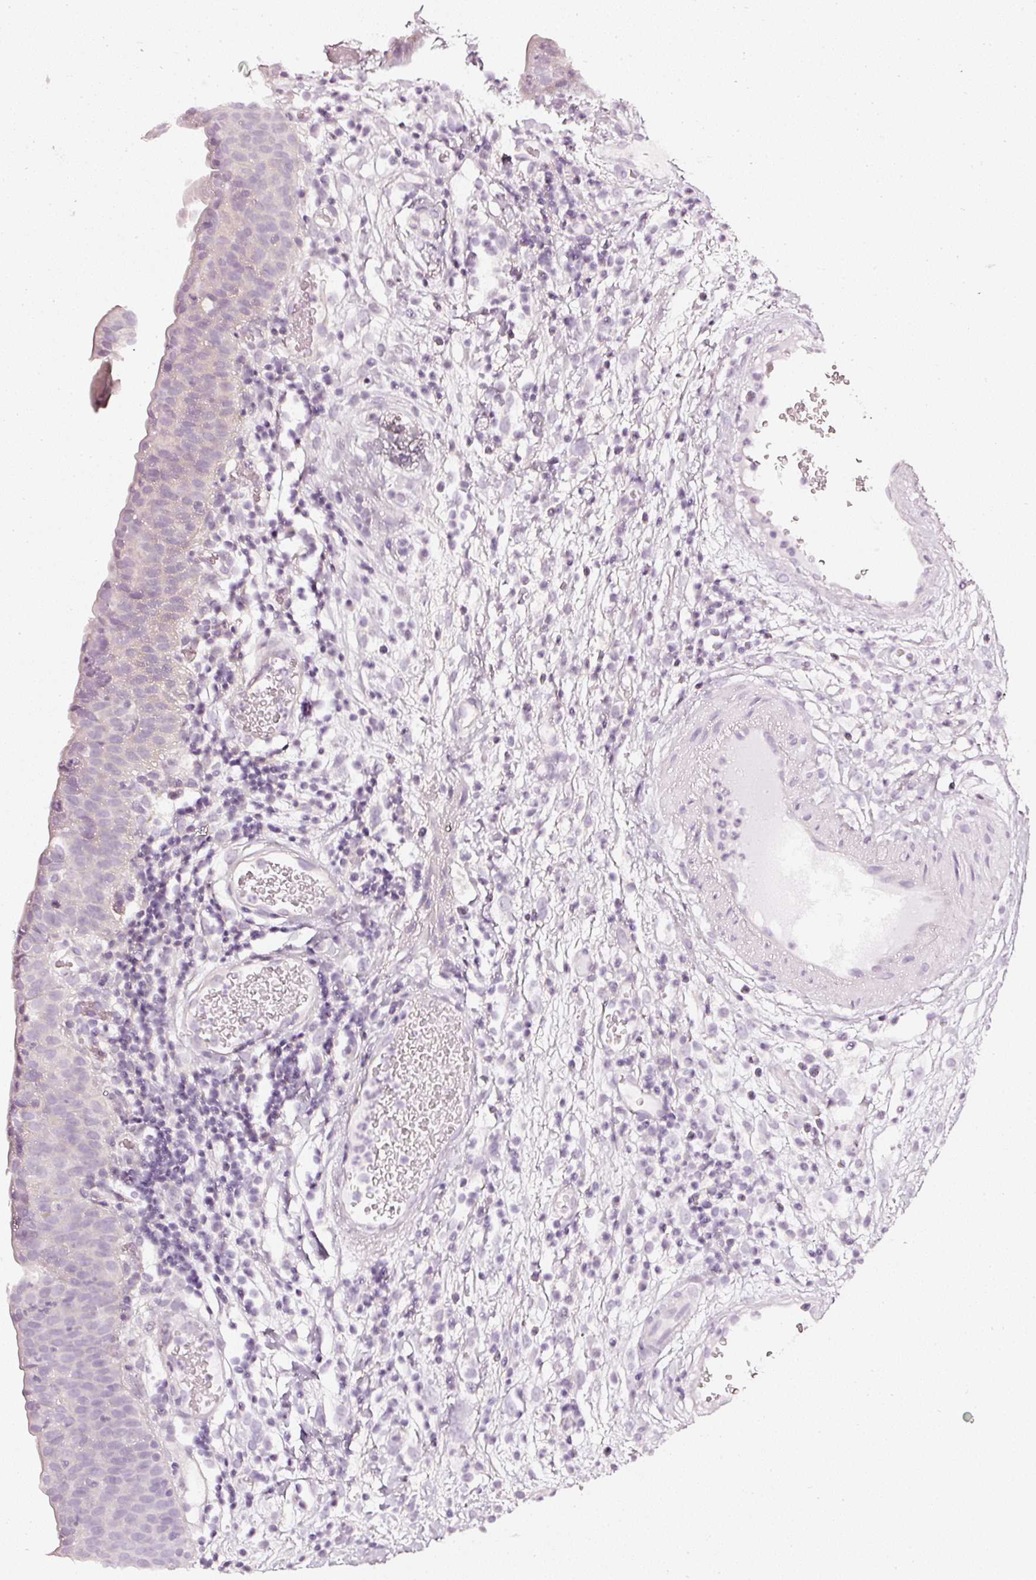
{"staining": {"intensity": "negative", "quantity": "none", "location": "none"}, "tissue": "urinary bladder", "cell_type": "Urothelial cells", "image_type": "normal", "snomed": [{"axis": "morphology", "description": "Normal tissue, NOS"}, {"axis": "morphology", "description": "Inflammation, NOS"}, {"axis": "topography", "description": "Urinary bladder"}], "caption": "Immunohistochemical staining of unremarkable urinary bladder shows no significant expression in urothelial cells.", "gene": "CNP", "patient": {"sex": "male", "age": 57}}